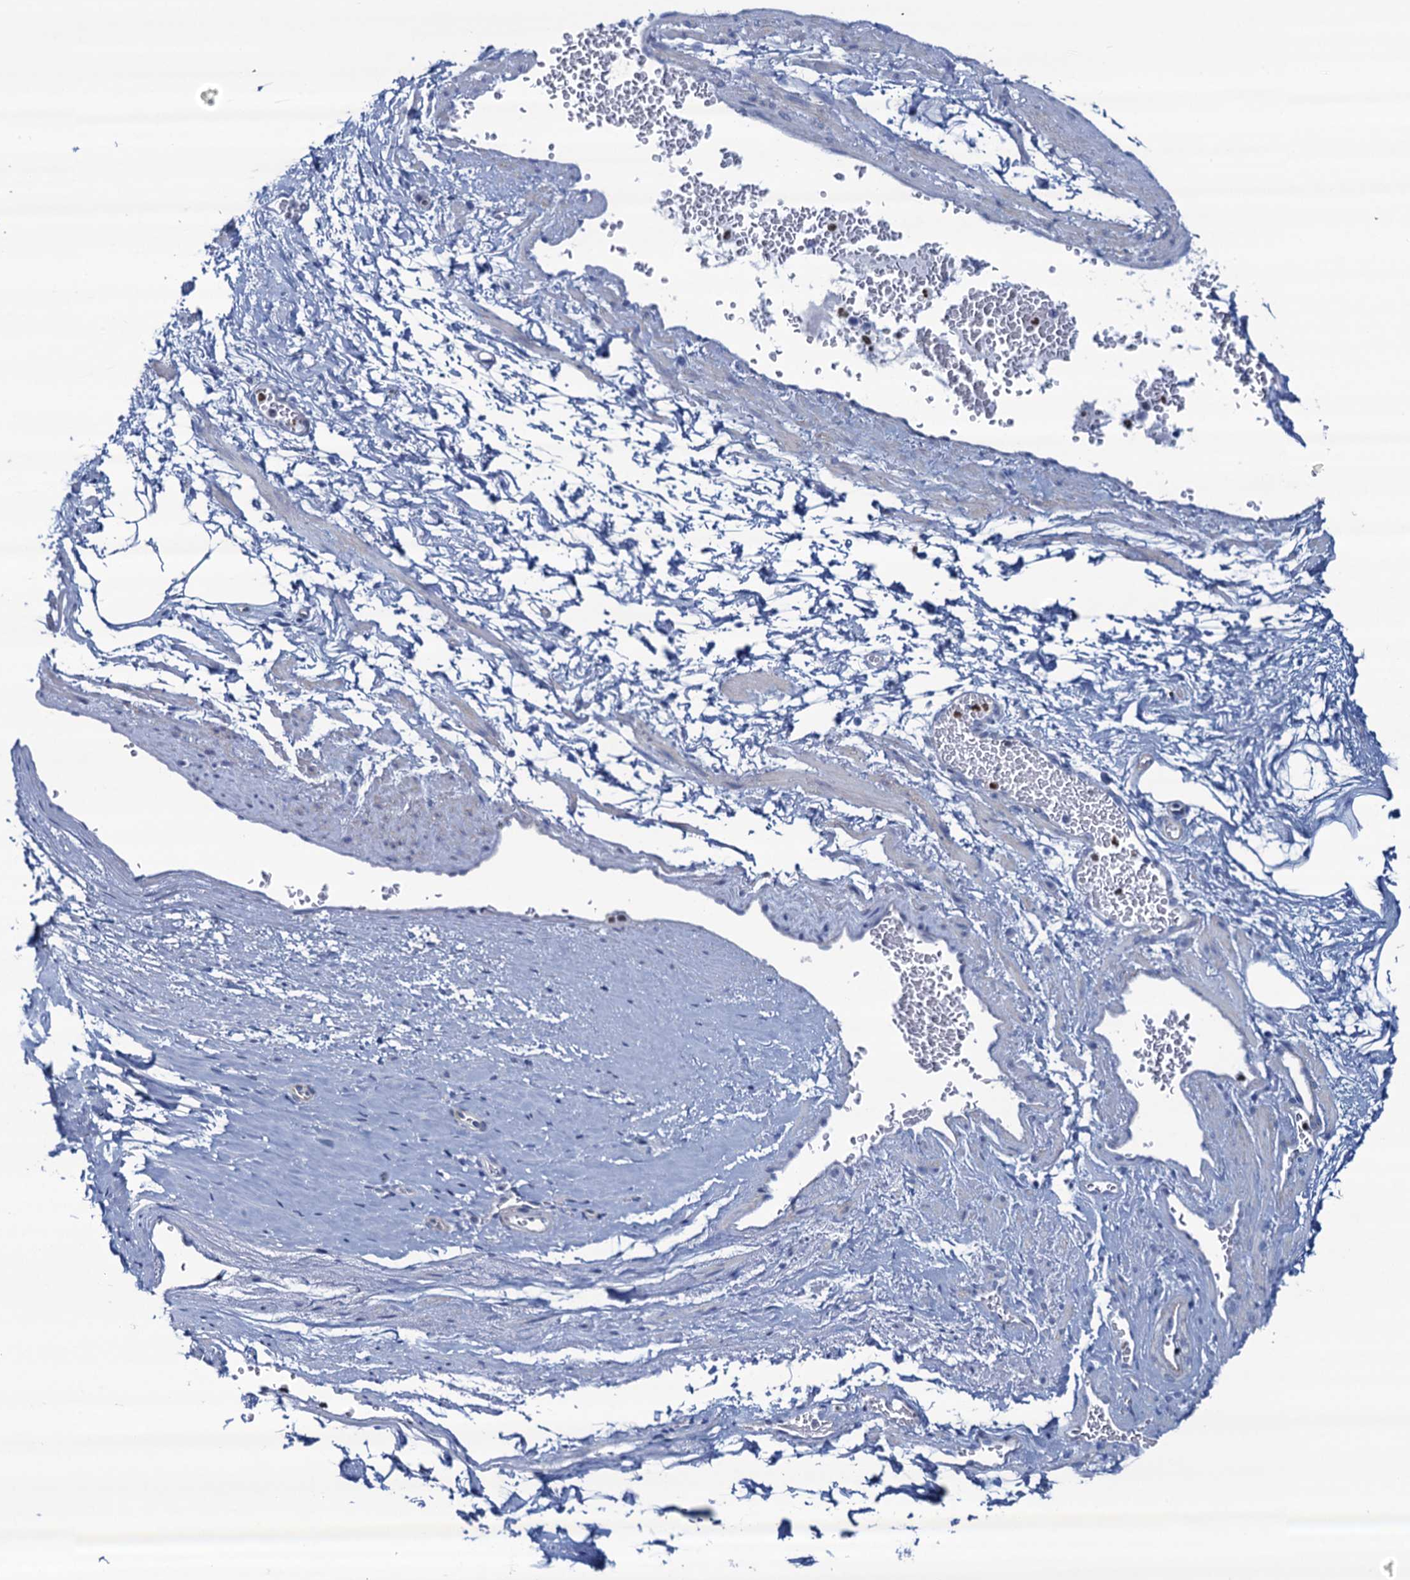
{"staining": {"intensity": "negative", "quantity": "none", "location": "none"}, "tissue": "adipose tissue", "cell_type": "Adipocytes", "image_type": "normal", "snomed": [{"axis": "morphology", "description": "Normal tissue, NOS"}, {"axis": "morphology", "description": "Adenocarcinoma, Low grade"}, {"axis": "topography", "description": "Prostate"}, {"axis": "topography", "description": "Peripheral nerve tissue"}], "caption": "Histopathology image shows no significant protein positivity in adipocytes of unremarkable adipose tissue. (DAB (3,3'-diaminobenzidine) immunohistochemistry (IHC) with hematoxylin counter stain).", "gene": "RHCG", "patient": {"sex": "male", "age": 63}}